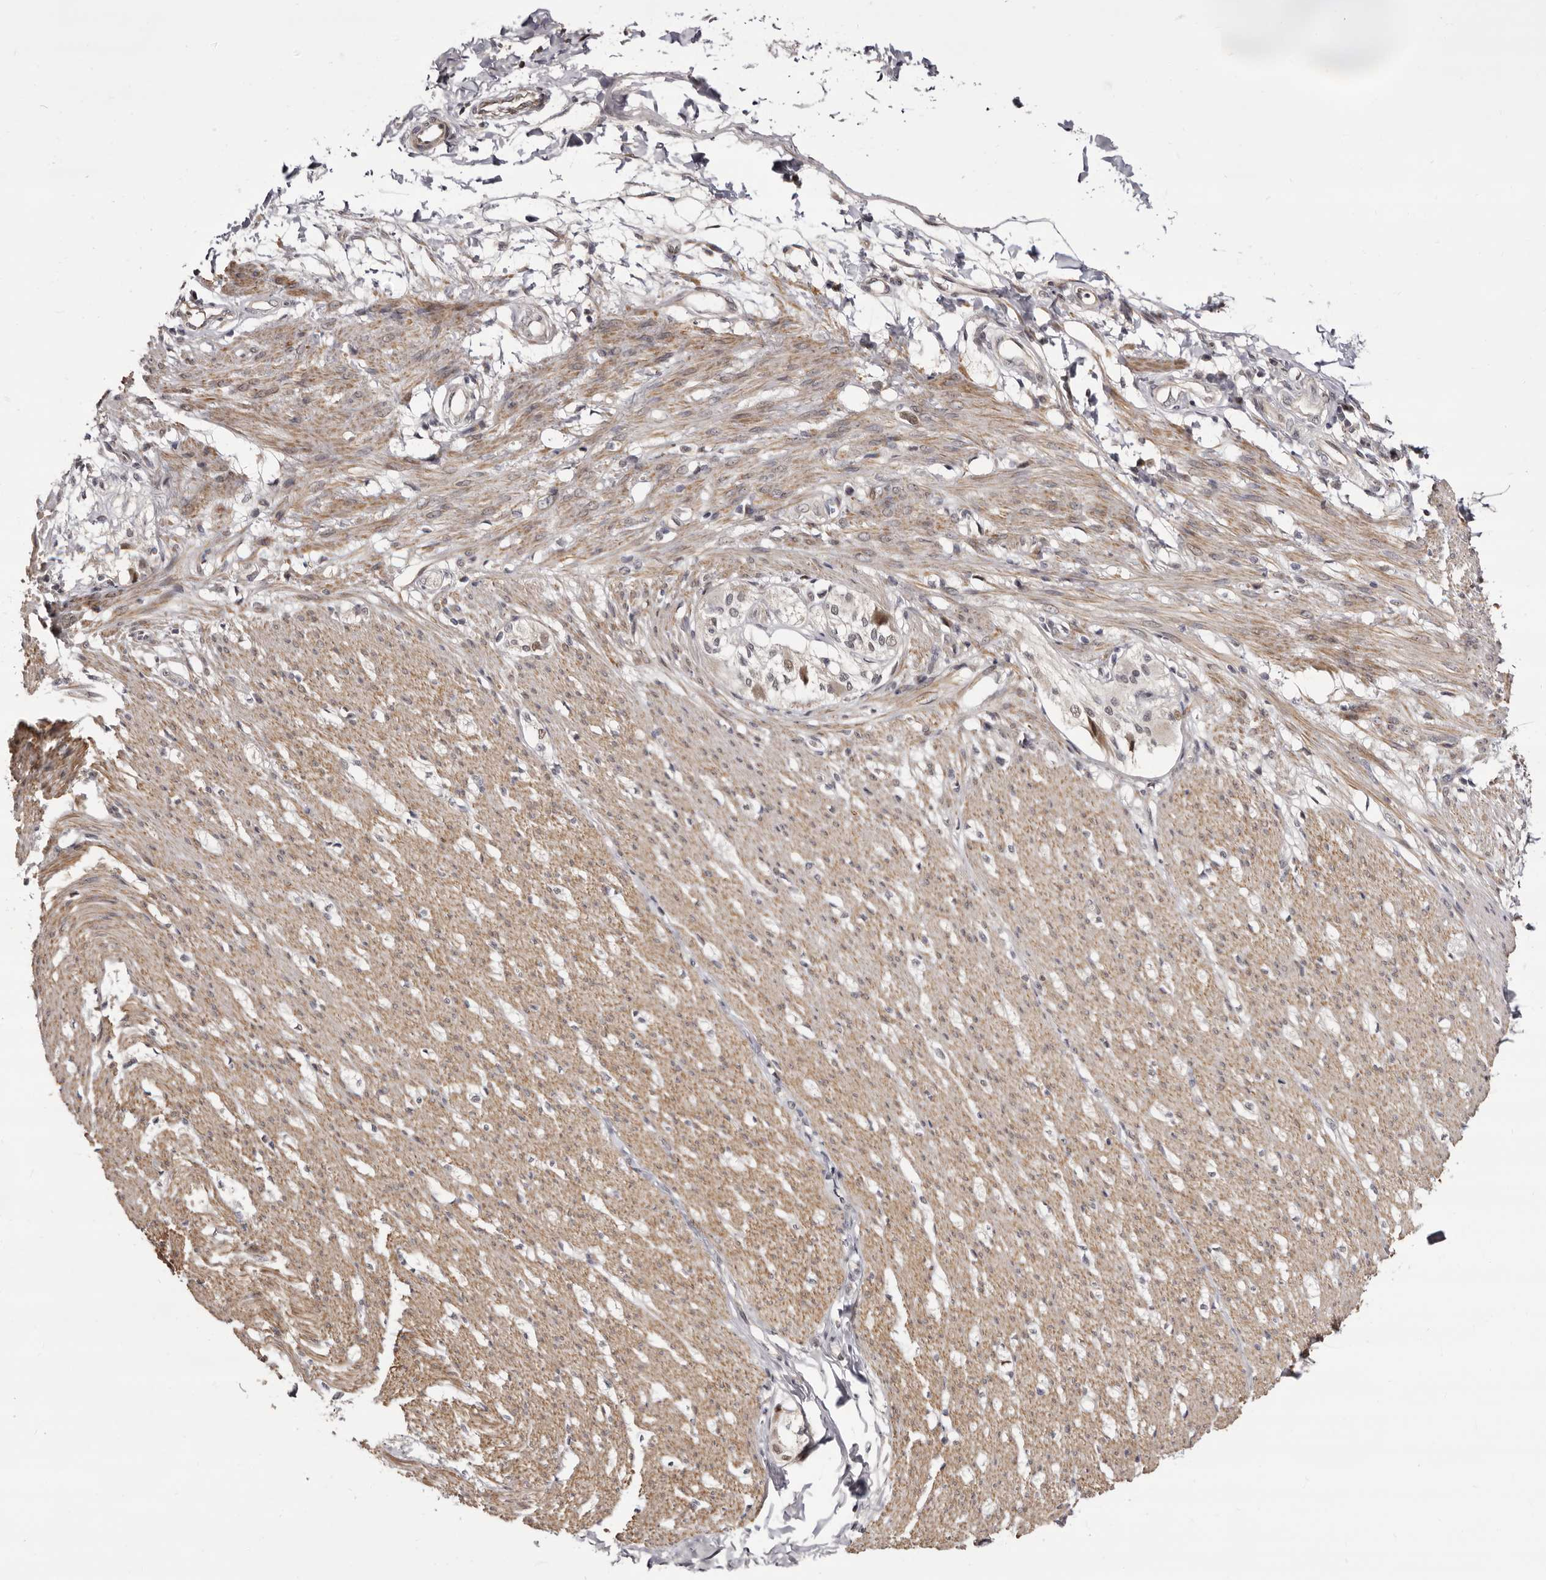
{"staining": {"intensity": "moderate", "quantity": "25%-75%", "location": "cytoplasmic/membranous,nuclear"}, "tissue": "smooth muscle", "cell_type": "Smooth muscle cells", "image_type": "normal", "snomed": [{"axis": "morphology", "description": "Normal tissue, NOS"}, {"axis": "morphology", "description": "Adenocarcinoma, NOS"}, {"axis": "topography", "description": "Smooth muscle"}, {"axis": "topography", "description": "Colon"}], "caption": "IHC (DAB (3,3'-diaminobenzidine)) staining of normal smooth muscle reveals moderate cytoplasmic/membranous,nuclear protein expression in about 25%-75% of smooth muscle cells.", "gene": "ZNF326", "patient": {"sex": "male", "age": 14}}